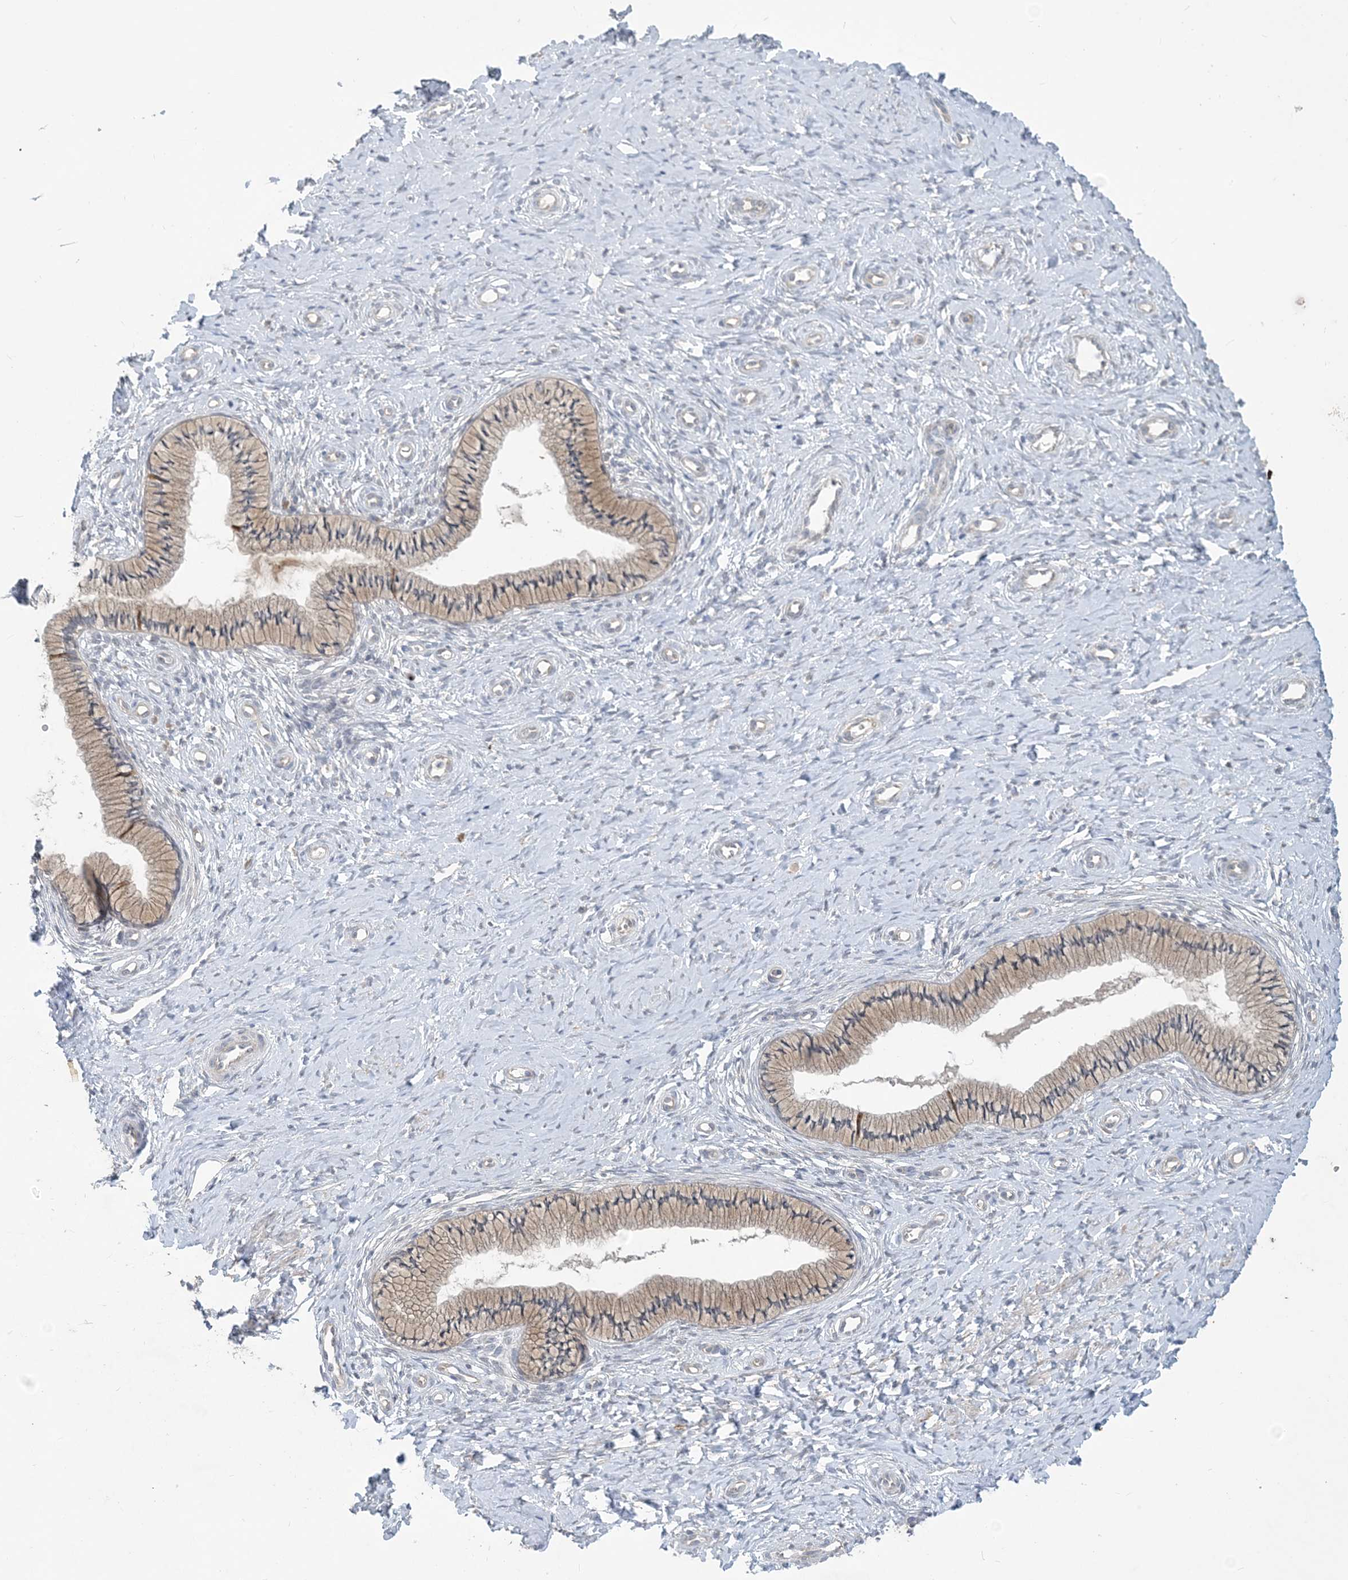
{"staining": {"intensity": "moderate", "quantity": "<25%", "location": "cytoplasmic/membranous"}, "tissue": "cervix", "cell_type": "Glandular cells", "image_type": "normal", "snomed": [{"axis": "morphology", "description": "Normal tissue, NOS"}, {"axis": "topography", "description": "Cervix"}], "caption": "Immunohistochemical staining of normal cervix shows low levels of moderate cytoplasmic/membranous positivity in approximately <25% of glandular cells.", "gene": "CDS1", "patient": {"sex": "female", "age": 36}}